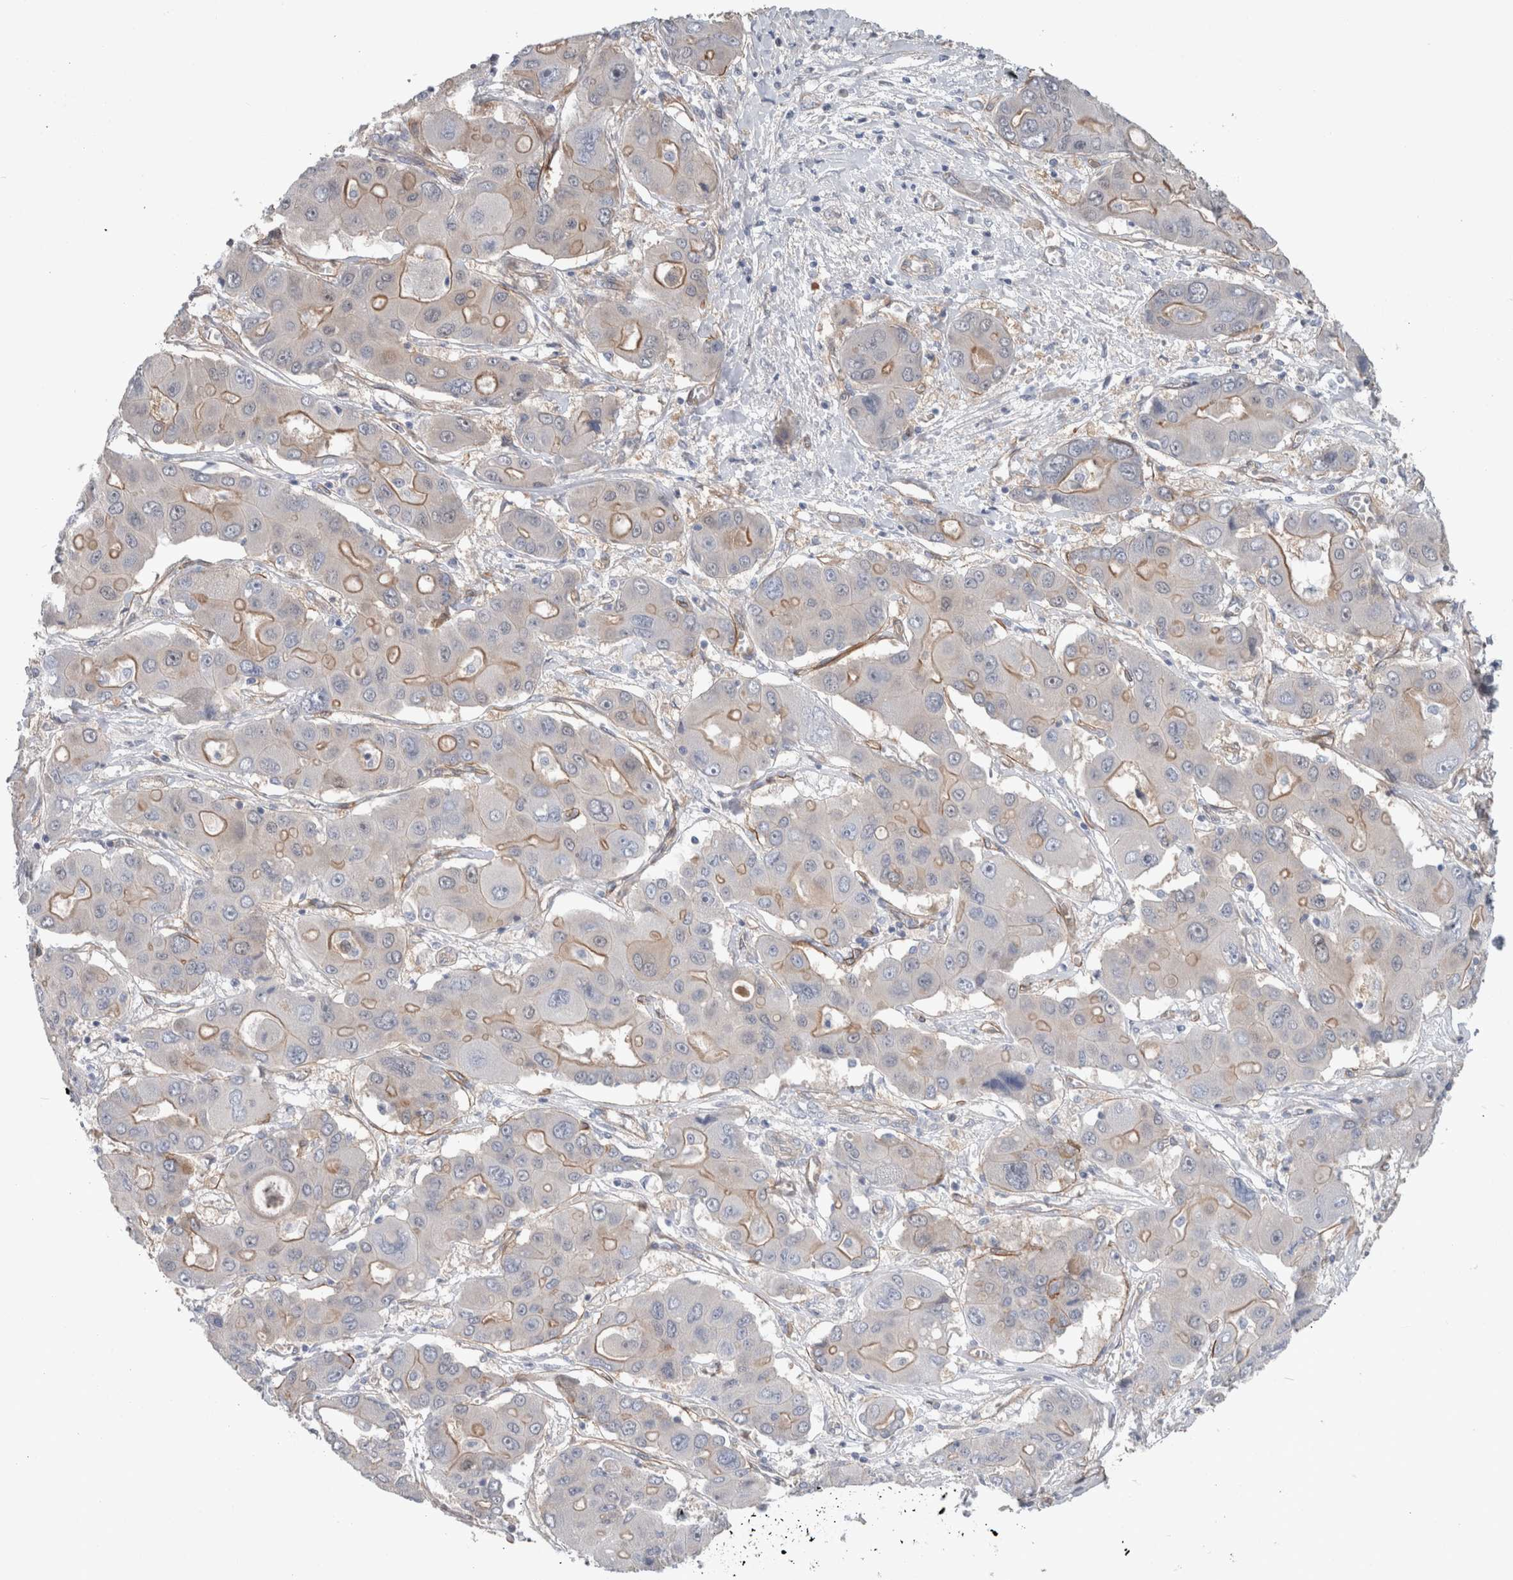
{"staining": {"intensity": "moderate", "quantity": "<25%", "location": "cytoplasmic/membranous"}, "tissue": "liver cancer", "cell_type": "Tumor cells", "image_type": "cancer", "snomed": [{"axis": "morphology", "description": "Cholangiocarcinoma"}, {"axis": "topography", "description": "Liver"}], "caption": "Immunohistochemical staining of liver cholangiocarcinoma displays low levels of moderate cytoplasmic/membranous protein staining in about <25% of tumor cells. Using DAB (brown) and hematoxylin (blue) stains, captured at high magnification using brightfield microscopy.", "gene": "BCAM", "patient": {"sex": "male", "age": 67}}